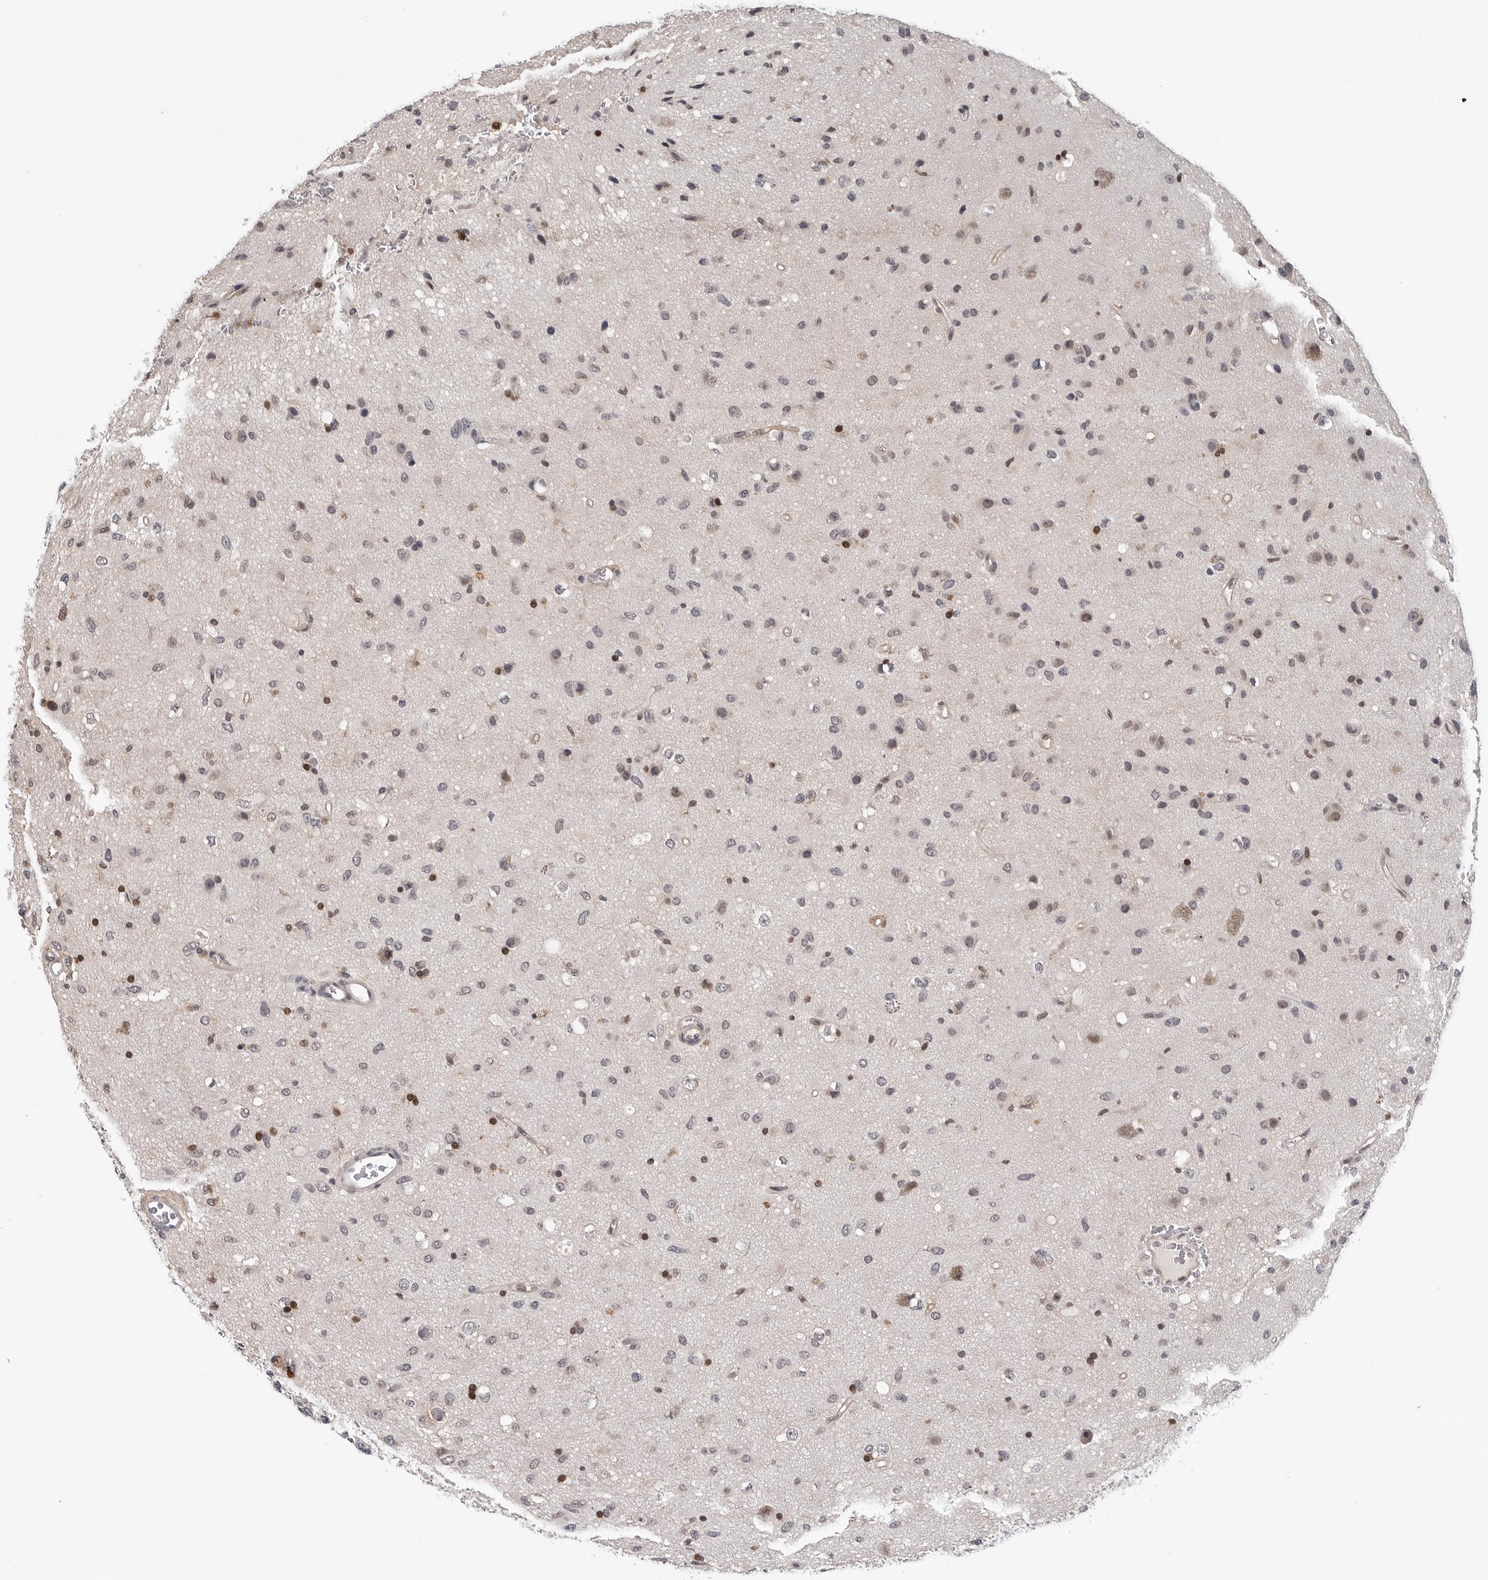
{"staining": {"intensity": "weak", "quantity": "<25%", "location": "nuclear"}, "tissue": "glioma", "cell_type": "Tumor cells", "image_type": "cancer", "snomed": [{"axis": "morphology", "description": "Glioma, malignant, Low grade"}, {"axis": "topography", "description": "Brain"}], "caption": "DAB (3,3'-diaminobenzidine) immunohistochemical staining of malignant low-grade glioma displays no significant positivity in tumor cells. Brightfield microscopy of immunohistochemistry (IHC) stained with DAB (3,3'-diaminobenzidine) (brown) and hematoxylin (blue), captured at high magnification.", "gene": "TRMT13", "patient": {"sex": "male", "age": 77}}